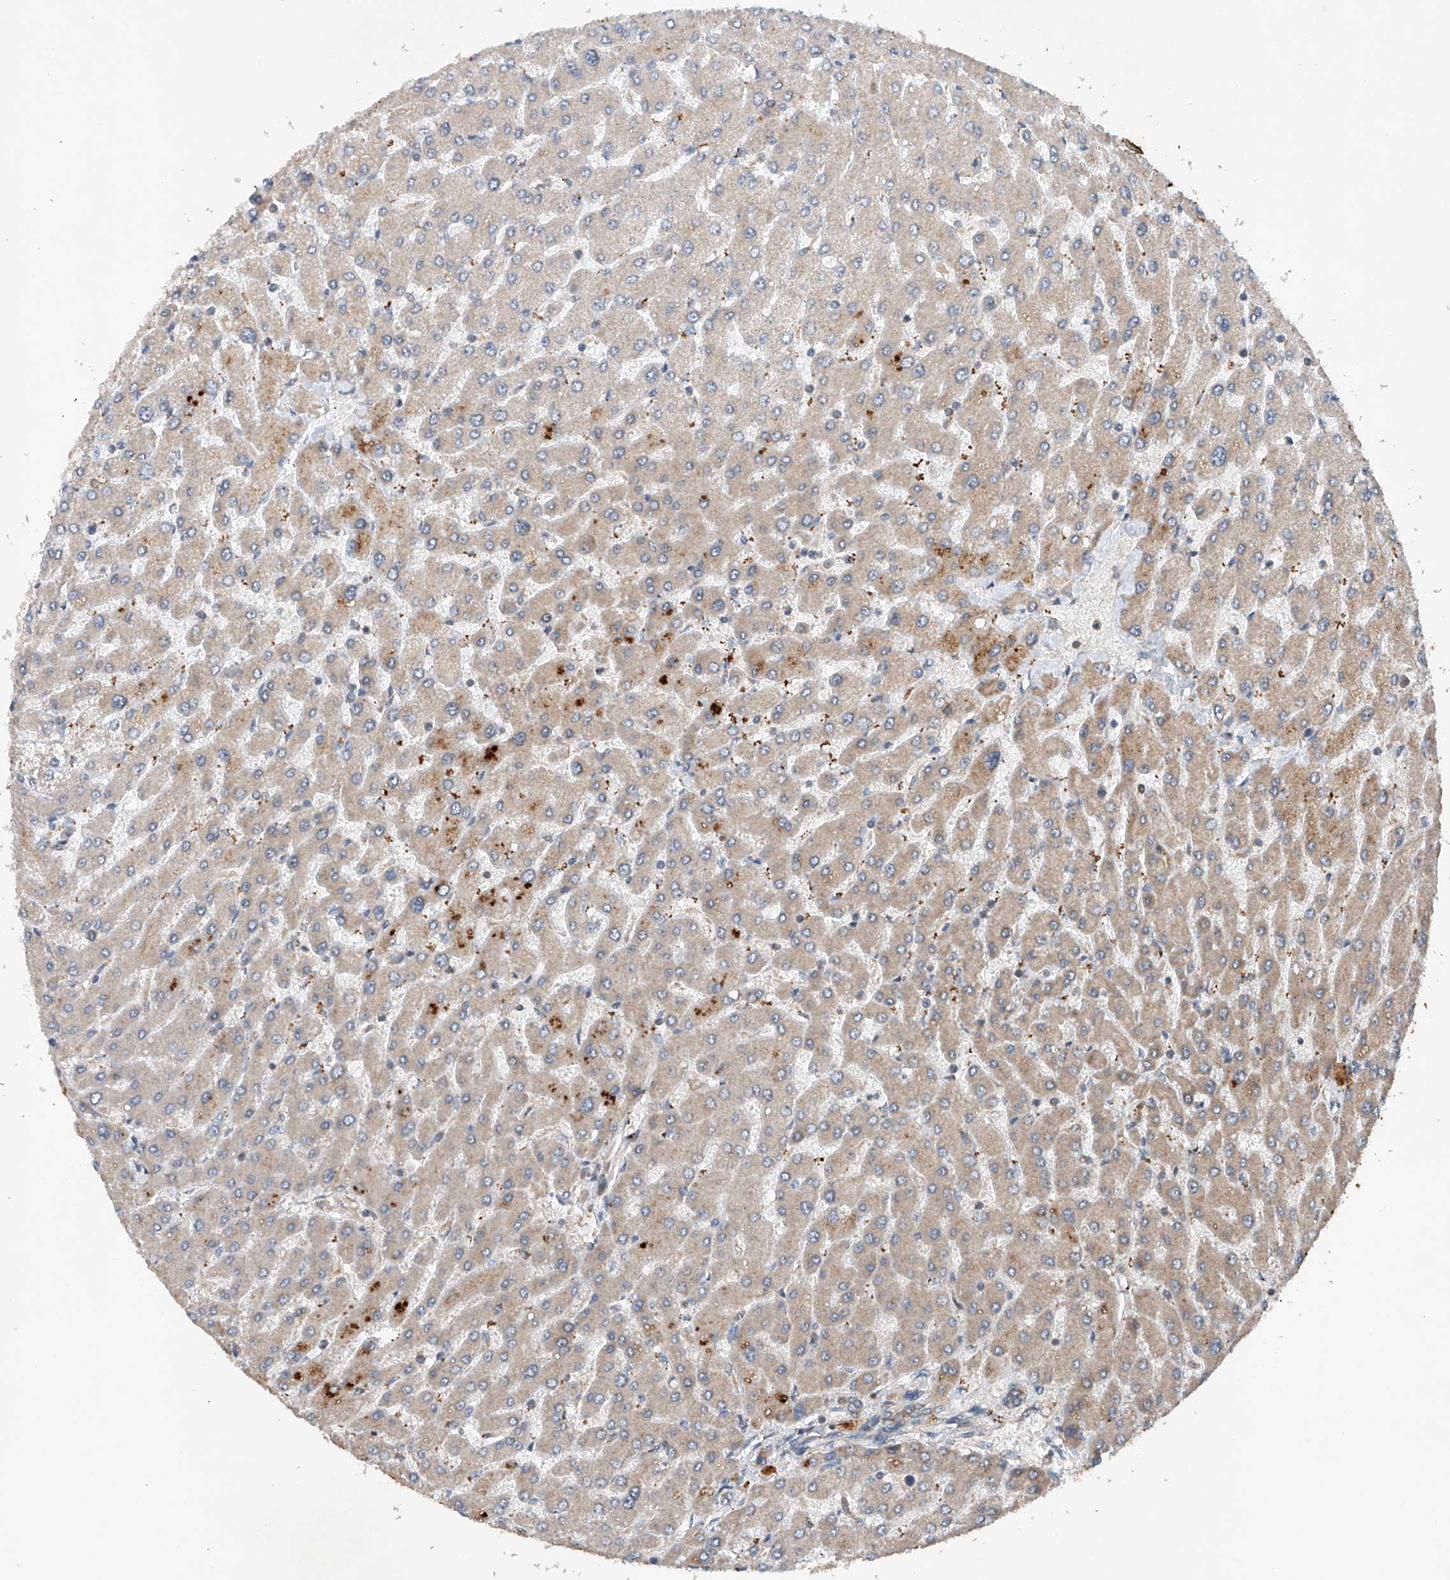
{"staining": {"intensity": "weak", "quantity": "25%-75%", "location": "cytoplasmic/membranous"}, "tissue": "liver", "cell_type": "Cholangiocytes", "image_type": "normal", "snomed": [{"axis": "morphology", "description": "Normal tissue, NOS"}, {"axis": "topography", "description": "Liver"}], "caption": "Cholangiocytes demonstrate low levels of weak cytoplasmic/membranous staining in approximately 25%-75% of cells in unremarkable human liver.", "gene": "CEP85L", "patient": {"sex": "male", "age": 55}}